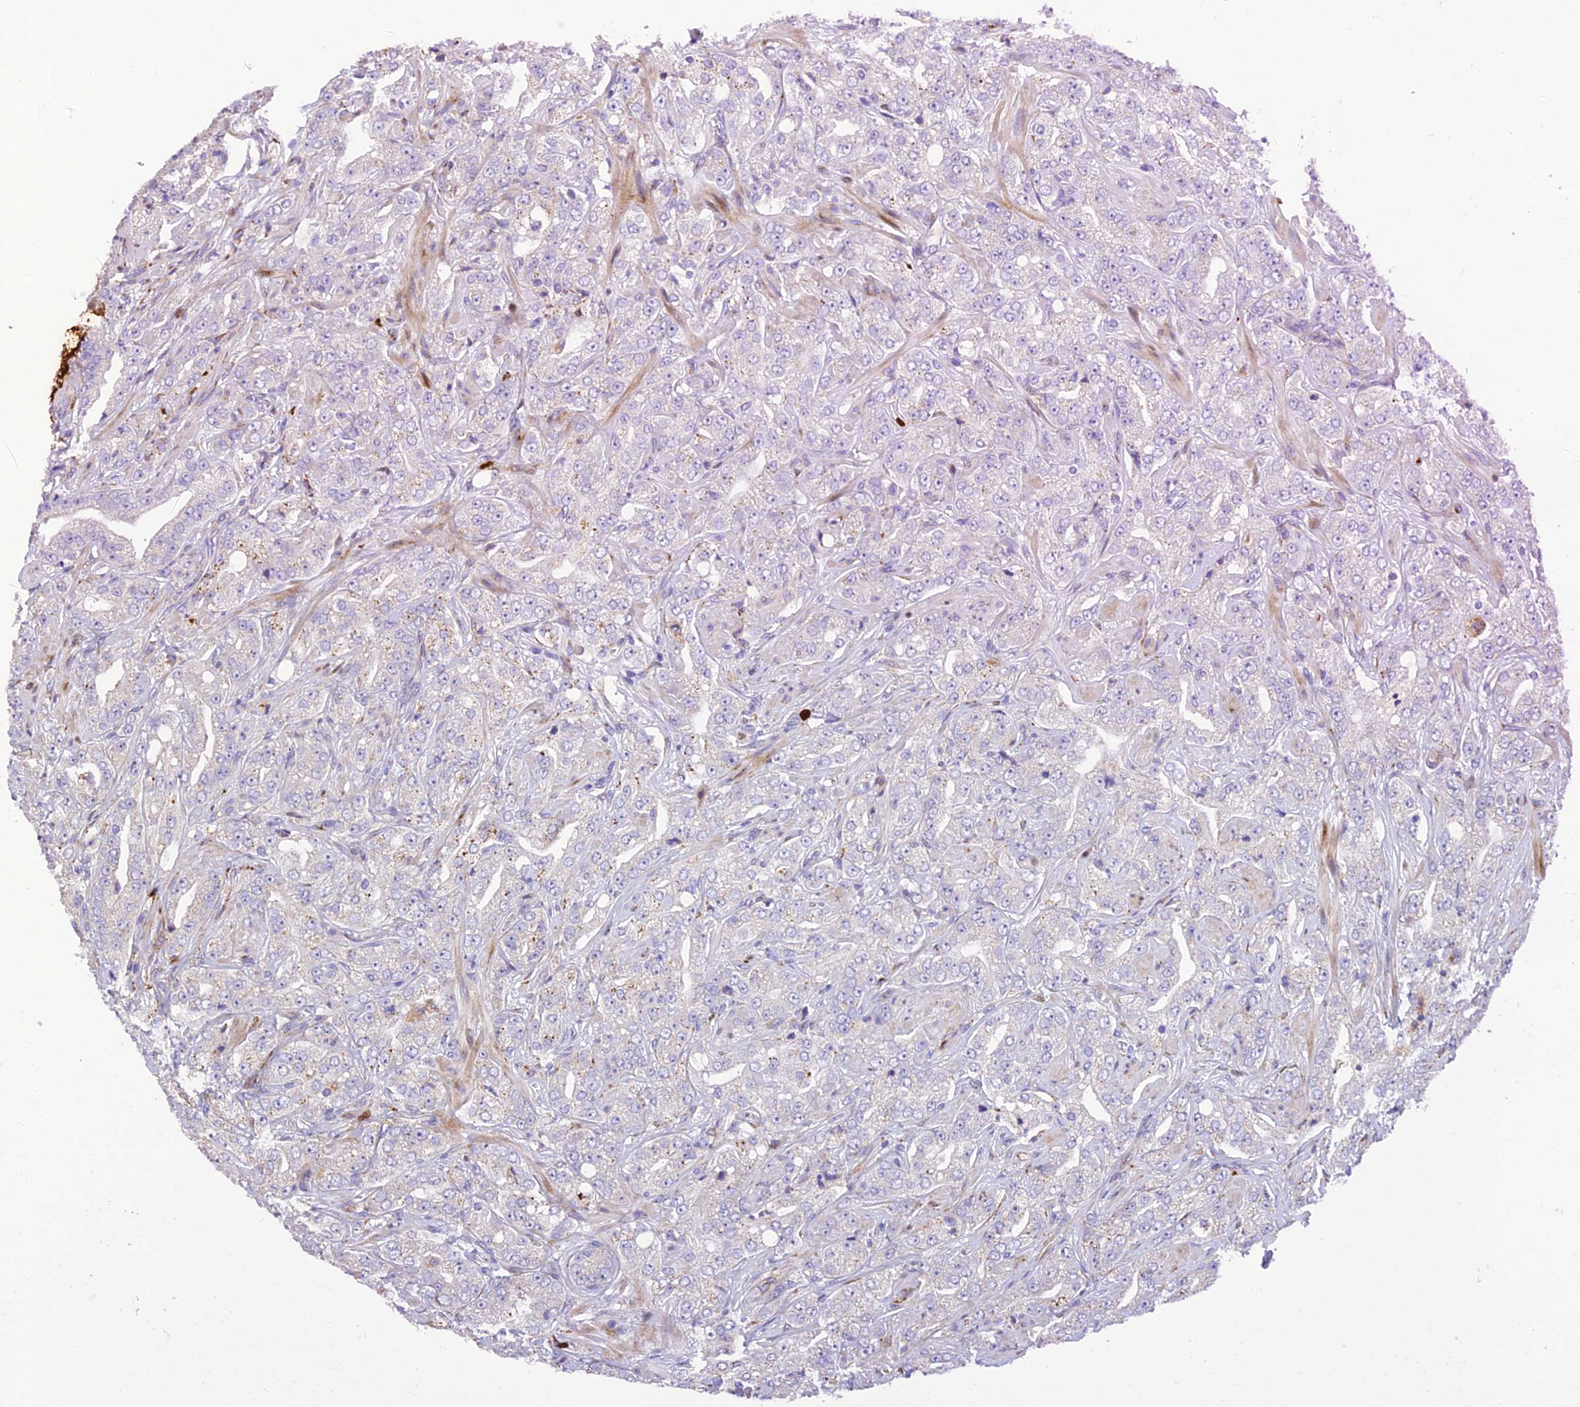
{"staining": {"intensity": "negative", "quantity": "none", "location": "none"}, "tissue": "prostate cancer", "cell_type": "Tumor cells", "image_type": "cancer", "snomed": [{"axis": "morphology", "description": "Adenocarcinoma, Low grade"}, {"axis": "topography", "description": "Prostate"}], "caption": "This is an immunohistochemistry micrograph of prostate cancer (low-grade adenocarcinoma). There is no staining in tumor cells.", "gene": "CPSF4L", "patient": {"sex": "male", "age": 67}}